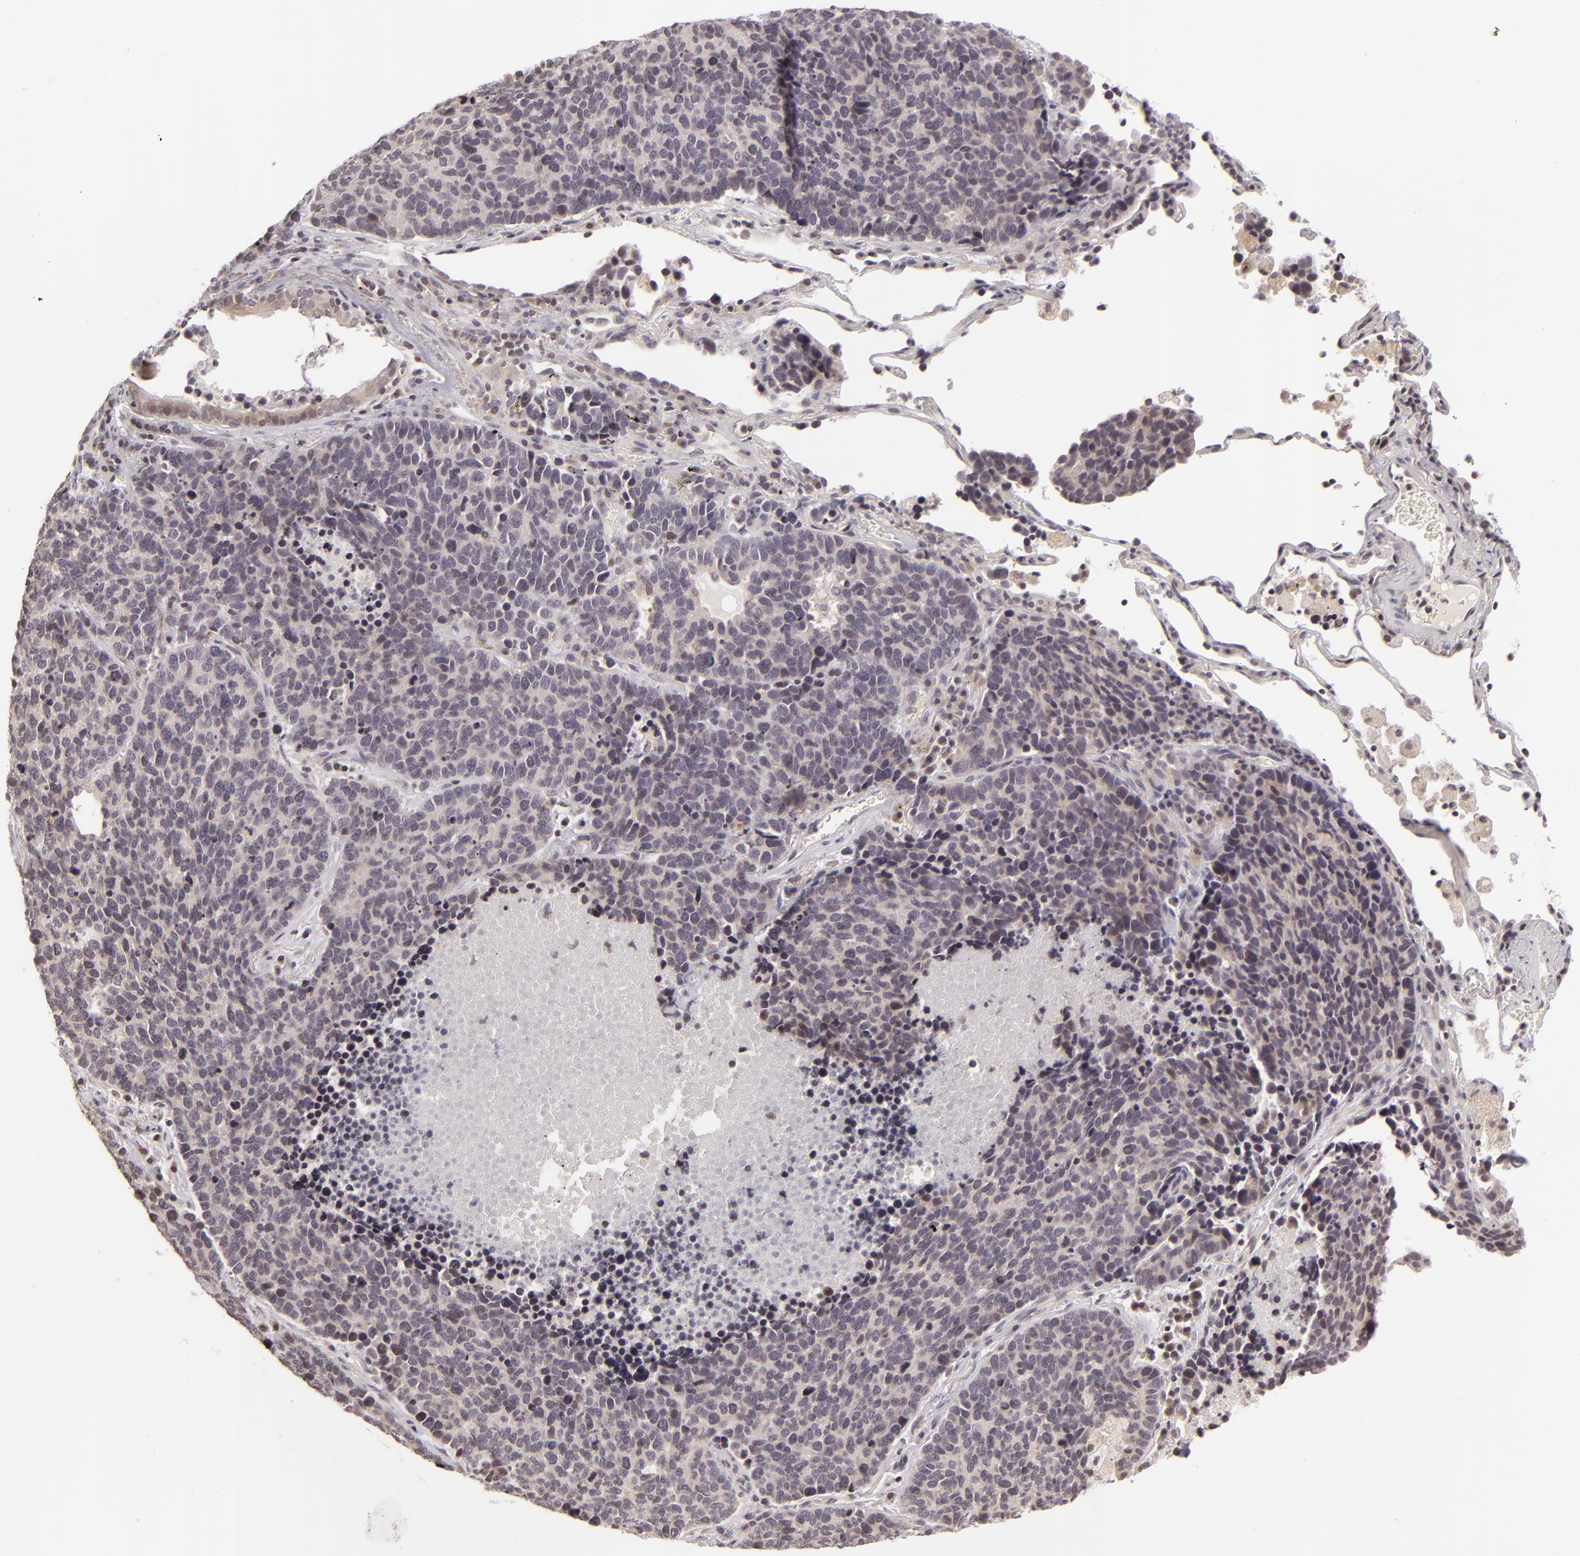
{"staining": {"intensity": "negative", "quantity": "none", "location": "none"}, "tissue": "lung cancer", "cell_type": "Tumor cells", "image_type": "cancer", "snomed": [{"axis": "morphology", "description": "Neoplasm, malignant, NOS"}, {"axis": "topography", "description": "Lung"}], "caption": "An immunohistochemistry histopathology image of lung cancer is shown. There is no staining in tumor cells of lung cancer.", "gene": "AKAP6", "patient": {"sex": "female", "age": 75}}